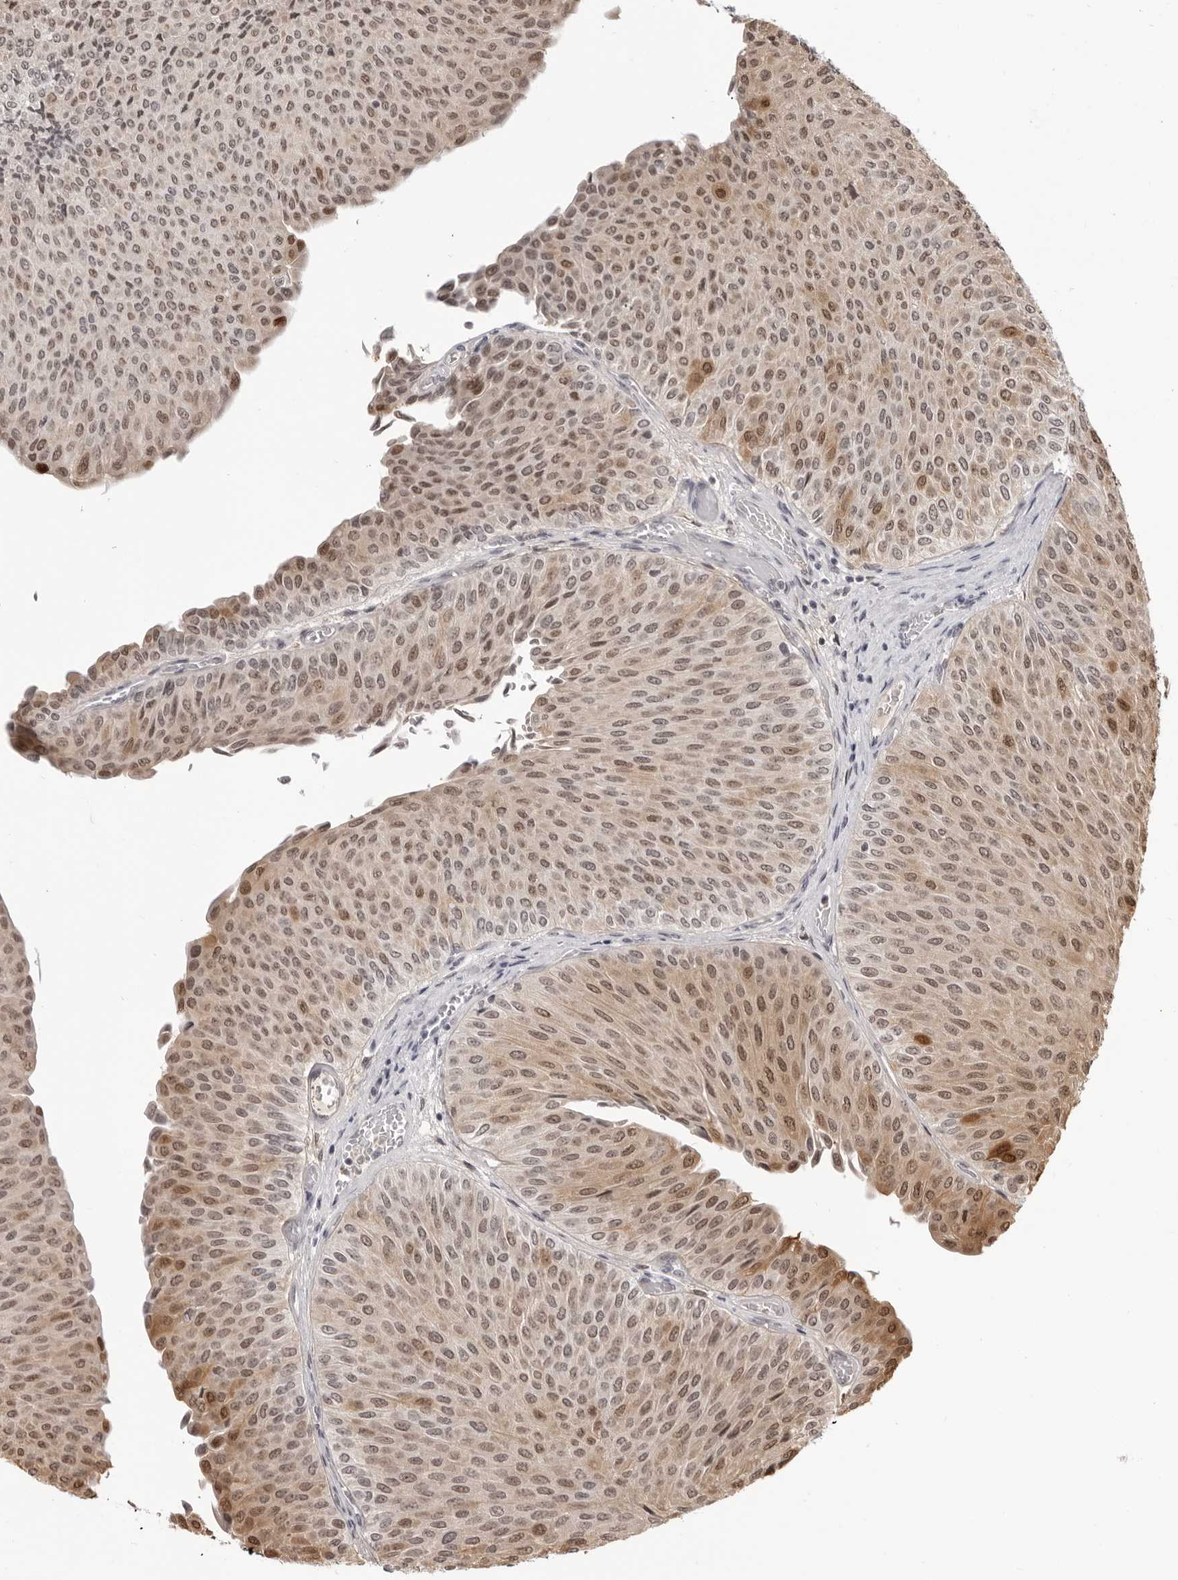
{"staining": {"intensity": "moderate", "quantity": ">75%", "location": "nuclear"}, "tissue": "urothelial cancer", "cell_type": "Tumor cells", "image_type": "cancer", "snomed": [{"axis": "morphology", "description": "Urothelial carcinoma, Low grade"}, {"axis": "topography", "description": "Urinary bladder"}], "caption": "A high-resolution photomicrograph shows immunohistochemistry (IHC) staining of urothelial carcinoma (low-grade), which demonstrates moderate nuclear staining in approximately >75% of tumor cells.", "gene": "SRGAP2", "patient": {"sex": "male", "age": 78}}